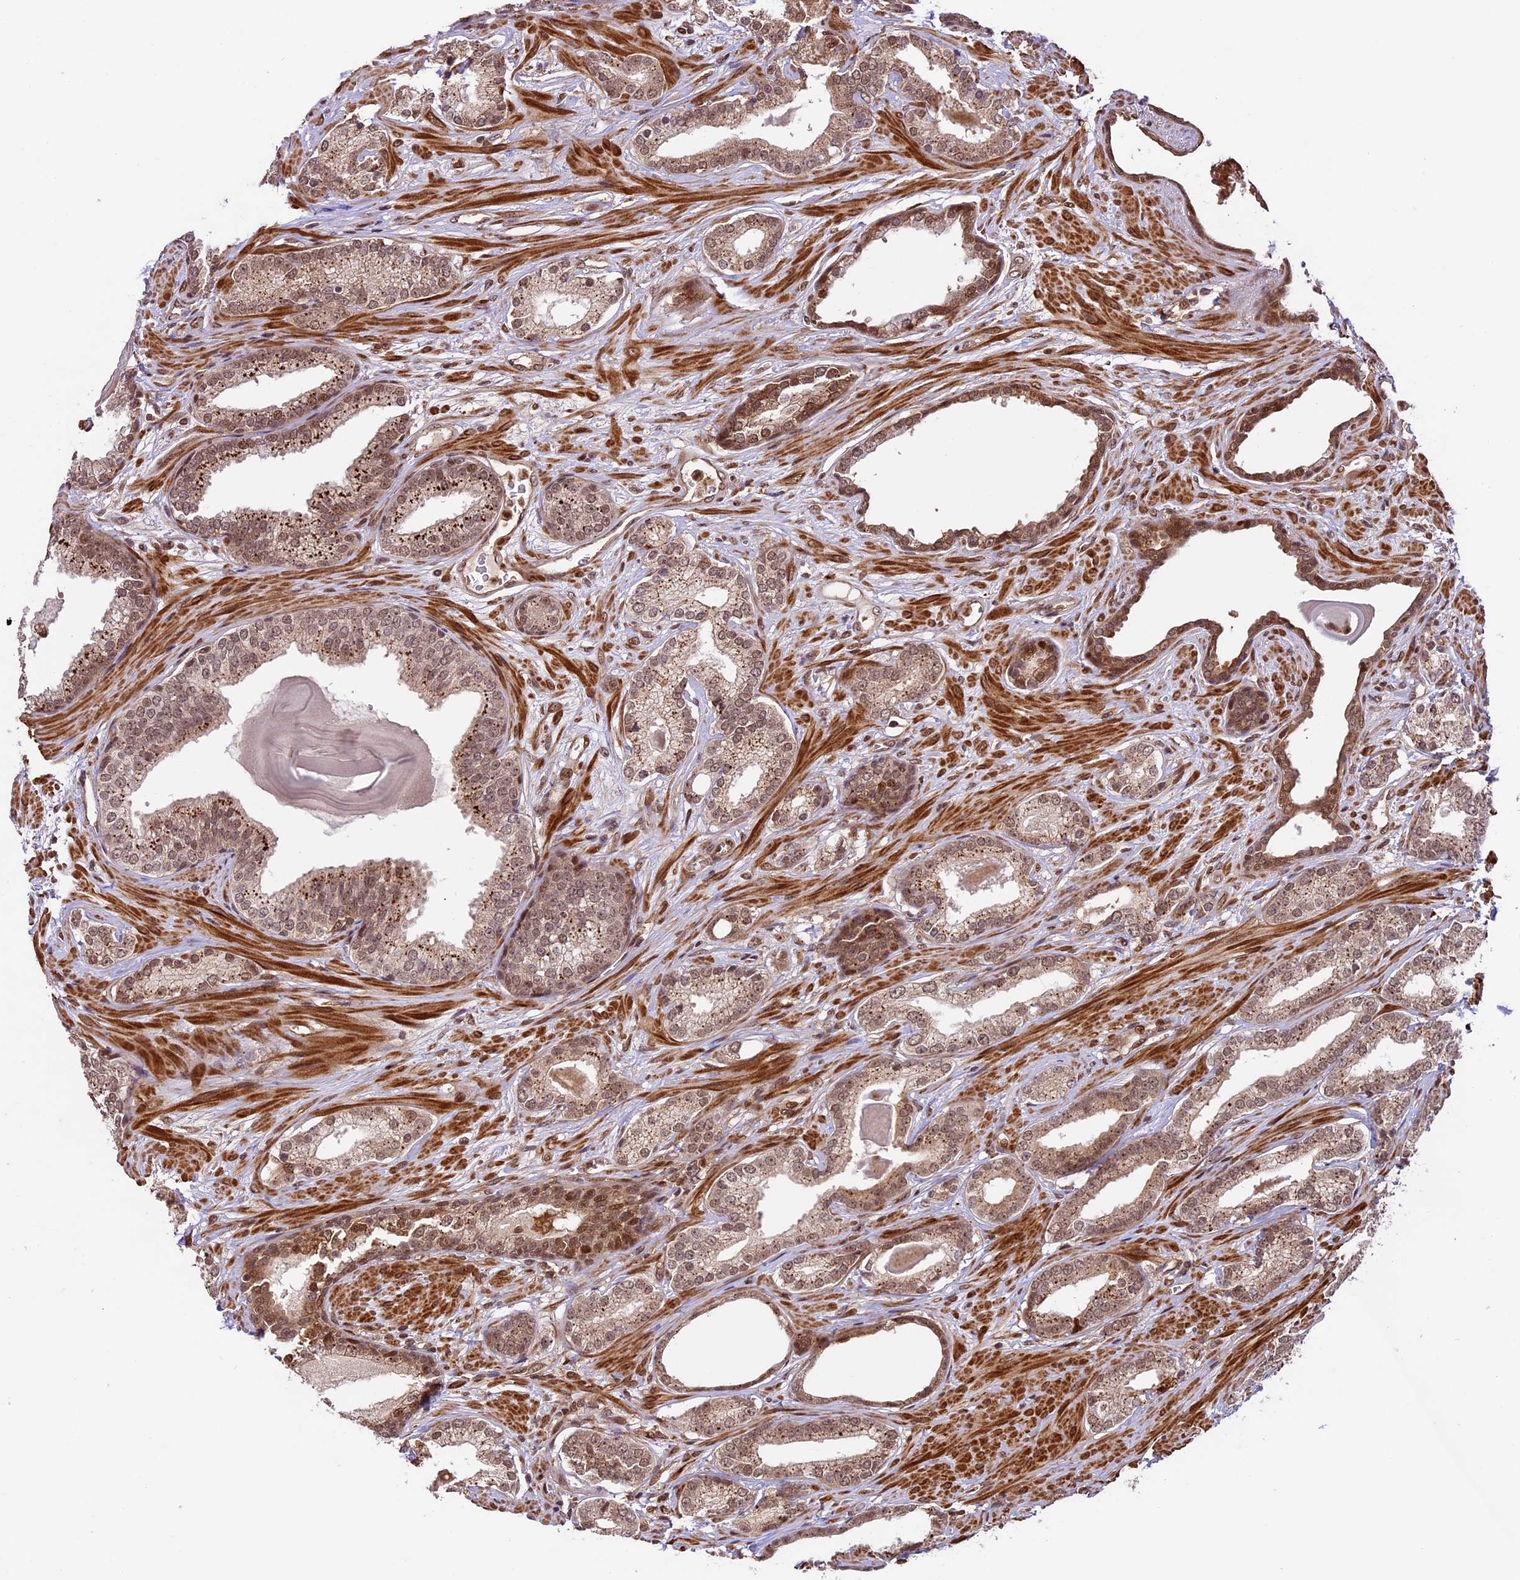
{"staining": {"intensity": "moderate", "quantity": "25%-75%", "location": "cytoplasmic/membranous,nuclear"}, "tissue": "prostate cancer", "cell_type": "Tumor cells", "image_type": "cancer", "snomed": [{"axis": "morphology", "description": "Adenocarcinoma, Low grade"}, {"axis": "topography", "description": "Prostate"}], "caption": "Moderate cytoplasmic/membranous and nuclear protein positivity is identified in about 25%-75% of tumor cells in prostate cancer (low-grade adenocarcinoma).", "gene": "DHX38", "patient": {"sex": "male", "age": 70}}